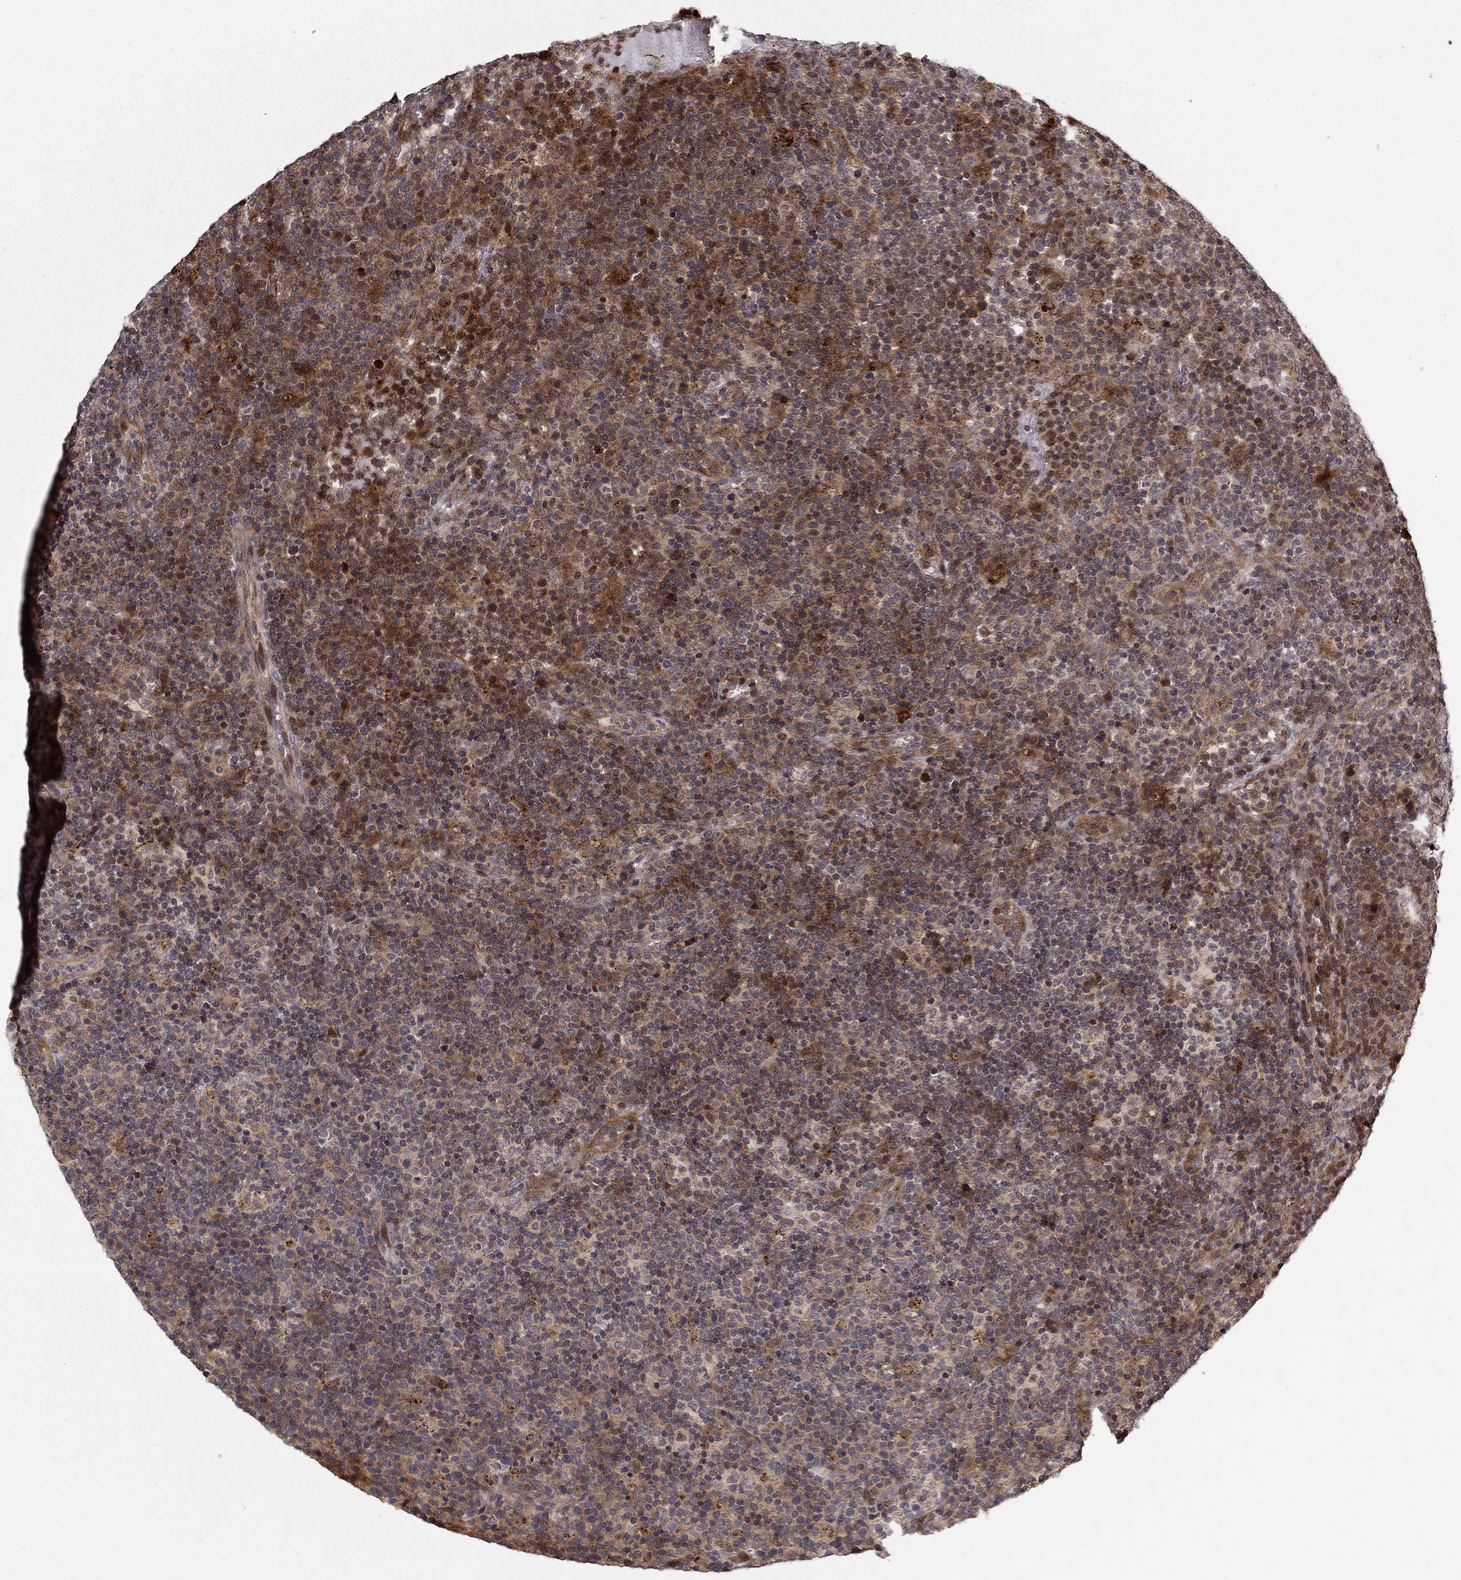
{"staining": {"intensity": "moderate", "quantity": "25%-75%", "location": "cytoplasmic/membranous"}, "tissue": "lymphoma", "cell_type": "Tumor cells", "image_type": "cancer", "snomed": [{"axis": "morphology", "description": "Malignant lymphoma, non-Hodgkin's type, High grade"}, {"axis": "topography", "description": "Lymph node"}], "caption": "High-power microscopy captured an IHC histopathology image of lymphoma, revealing moderate cytoplasmic/membranous expression in approximately 25%-75% of tumor cells.", "gene": "LPCAT4", "patient": {"sex": "male", "age": 61}}